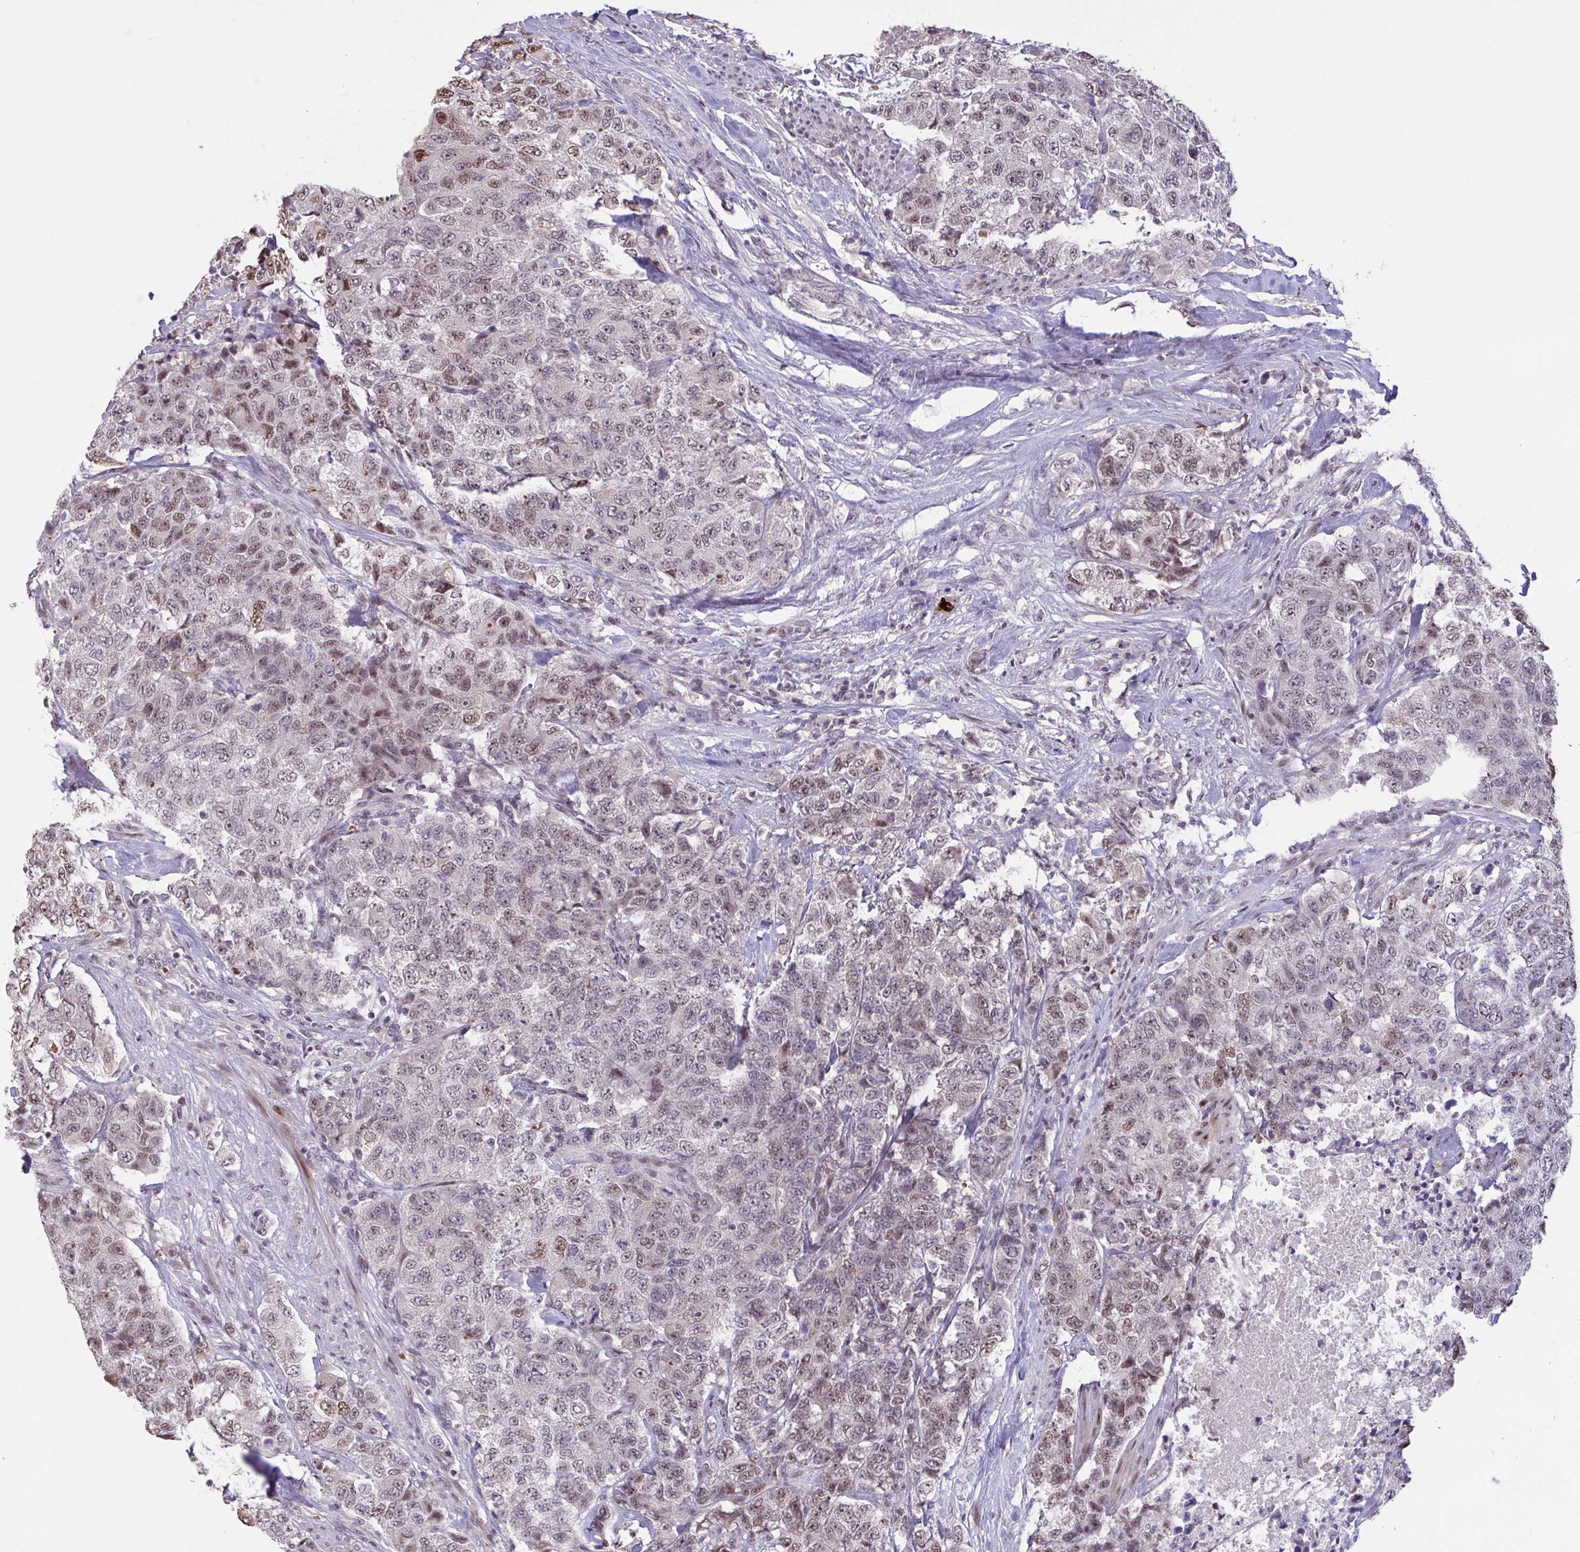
{"staining": {"intensity": "moderate", "quantity": "25%-75%", "location": "nuclear"}, "tissue": "urothelial cancer", "cell_type": "Tumor cells", "image_type": "cancer", "snomed": [{"axis": "morphology", "description": "Urothelial carcinoma, High grade"}, {"axis": "topography", "description": "Urinary bladder"}], "caption": "Human urothelial cancer stained with a protein marker displays moderate staining in tumor cells.", "gene": "ZNF414", "patient": {"sex": "female", "age": 78}}